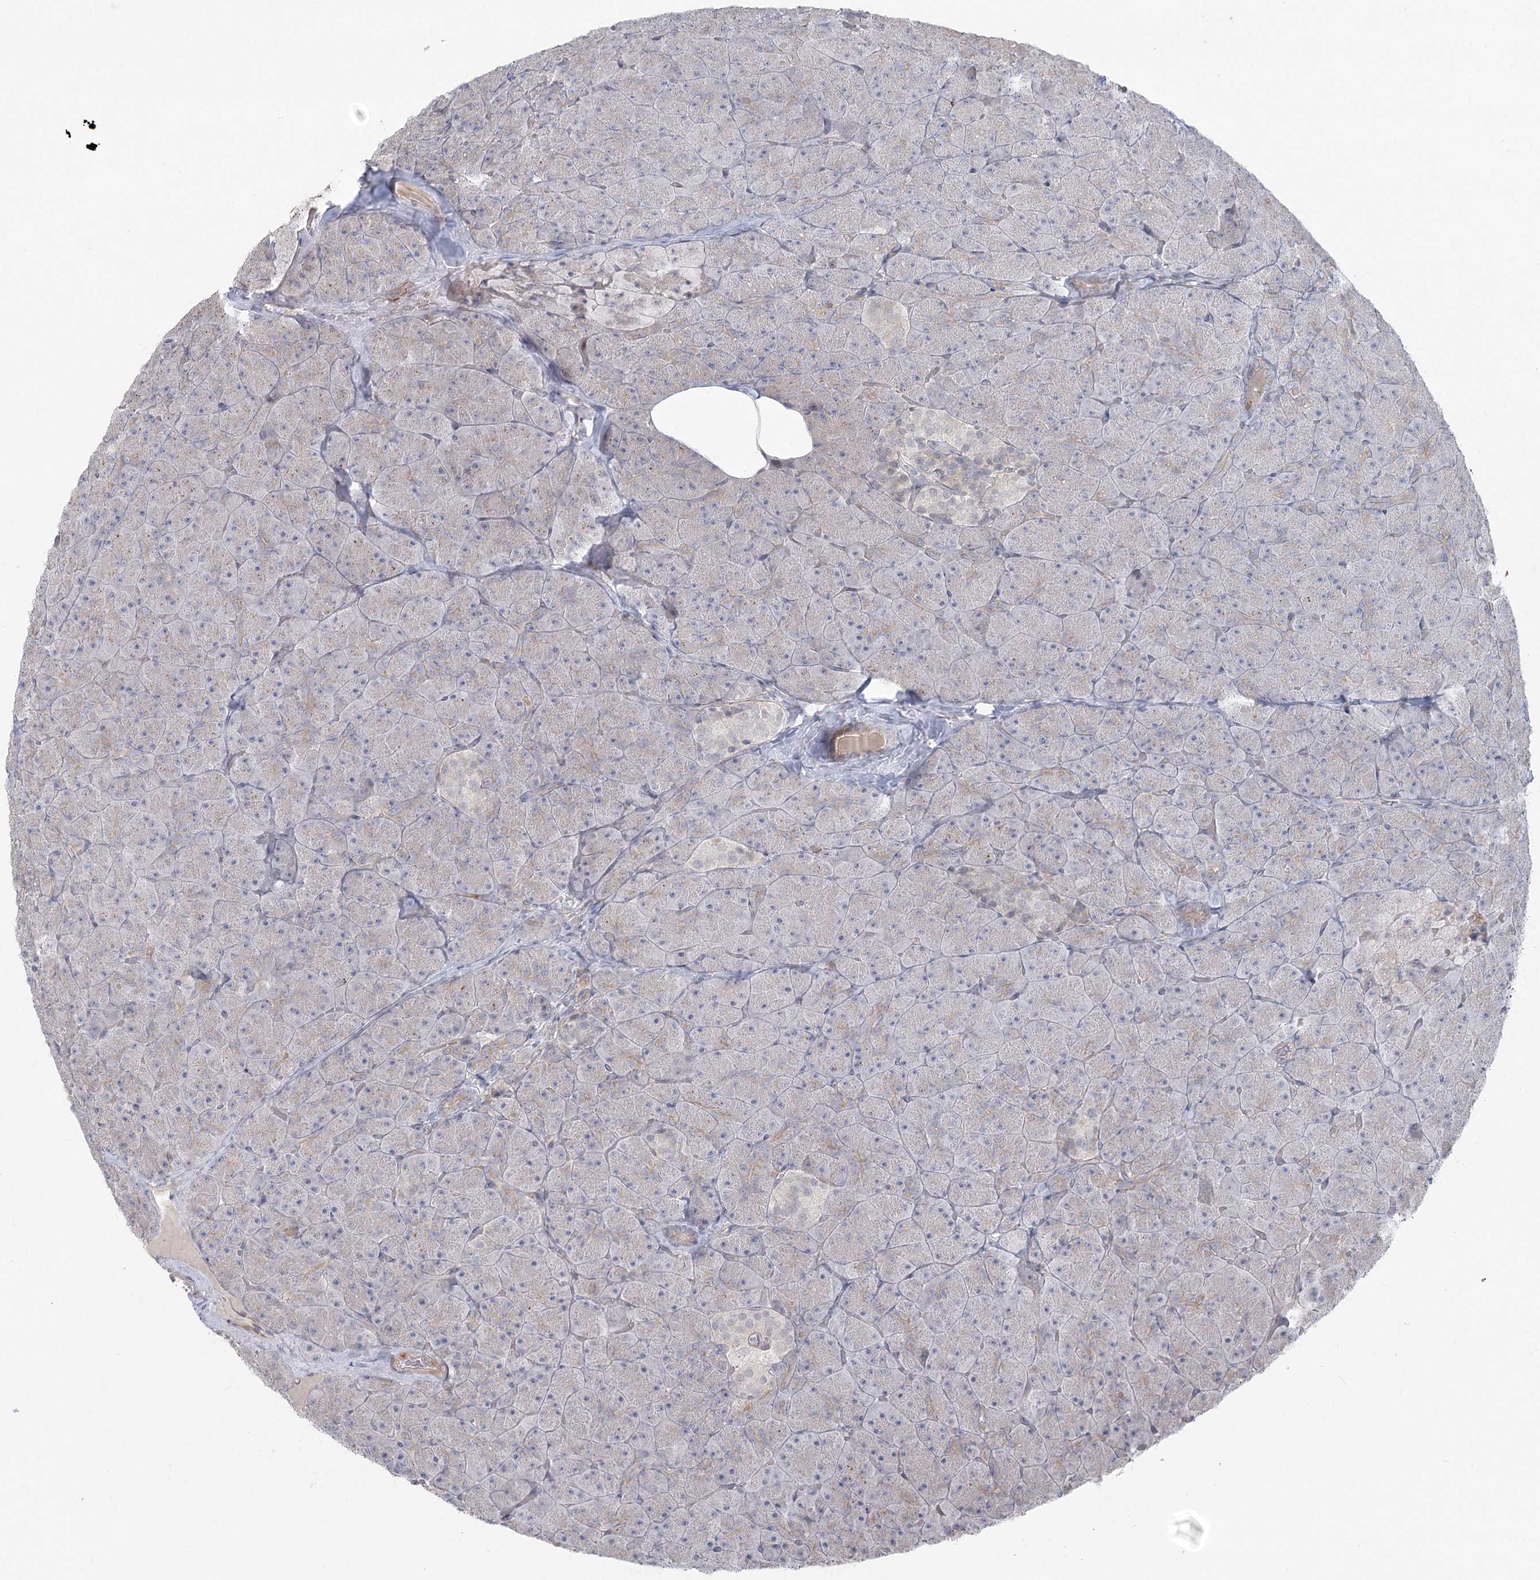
{"staining": {"intensity": "weak", "quantity": "<25%", "location": "cytoplasmic/membranous"}, "tissue": "pancreas", "cell_type": "Exocrine glandular cells", "image_type": "normal", "snomed": [{"axis": "morphology", "description": "Normal tissue, NOS"}, {"axis": "topography", "description": "Pancreas"}], "caption": "There is no significant expression in exocrine glandular cells of pancreas. The staining was performed using DAB to visualize the protein expression in brown, while the nuclei were stained in blue with hematoxylin (Magnification: 20x).", "gene": "LRP2BP", "patient": {"sex": "male", "age": 36}}